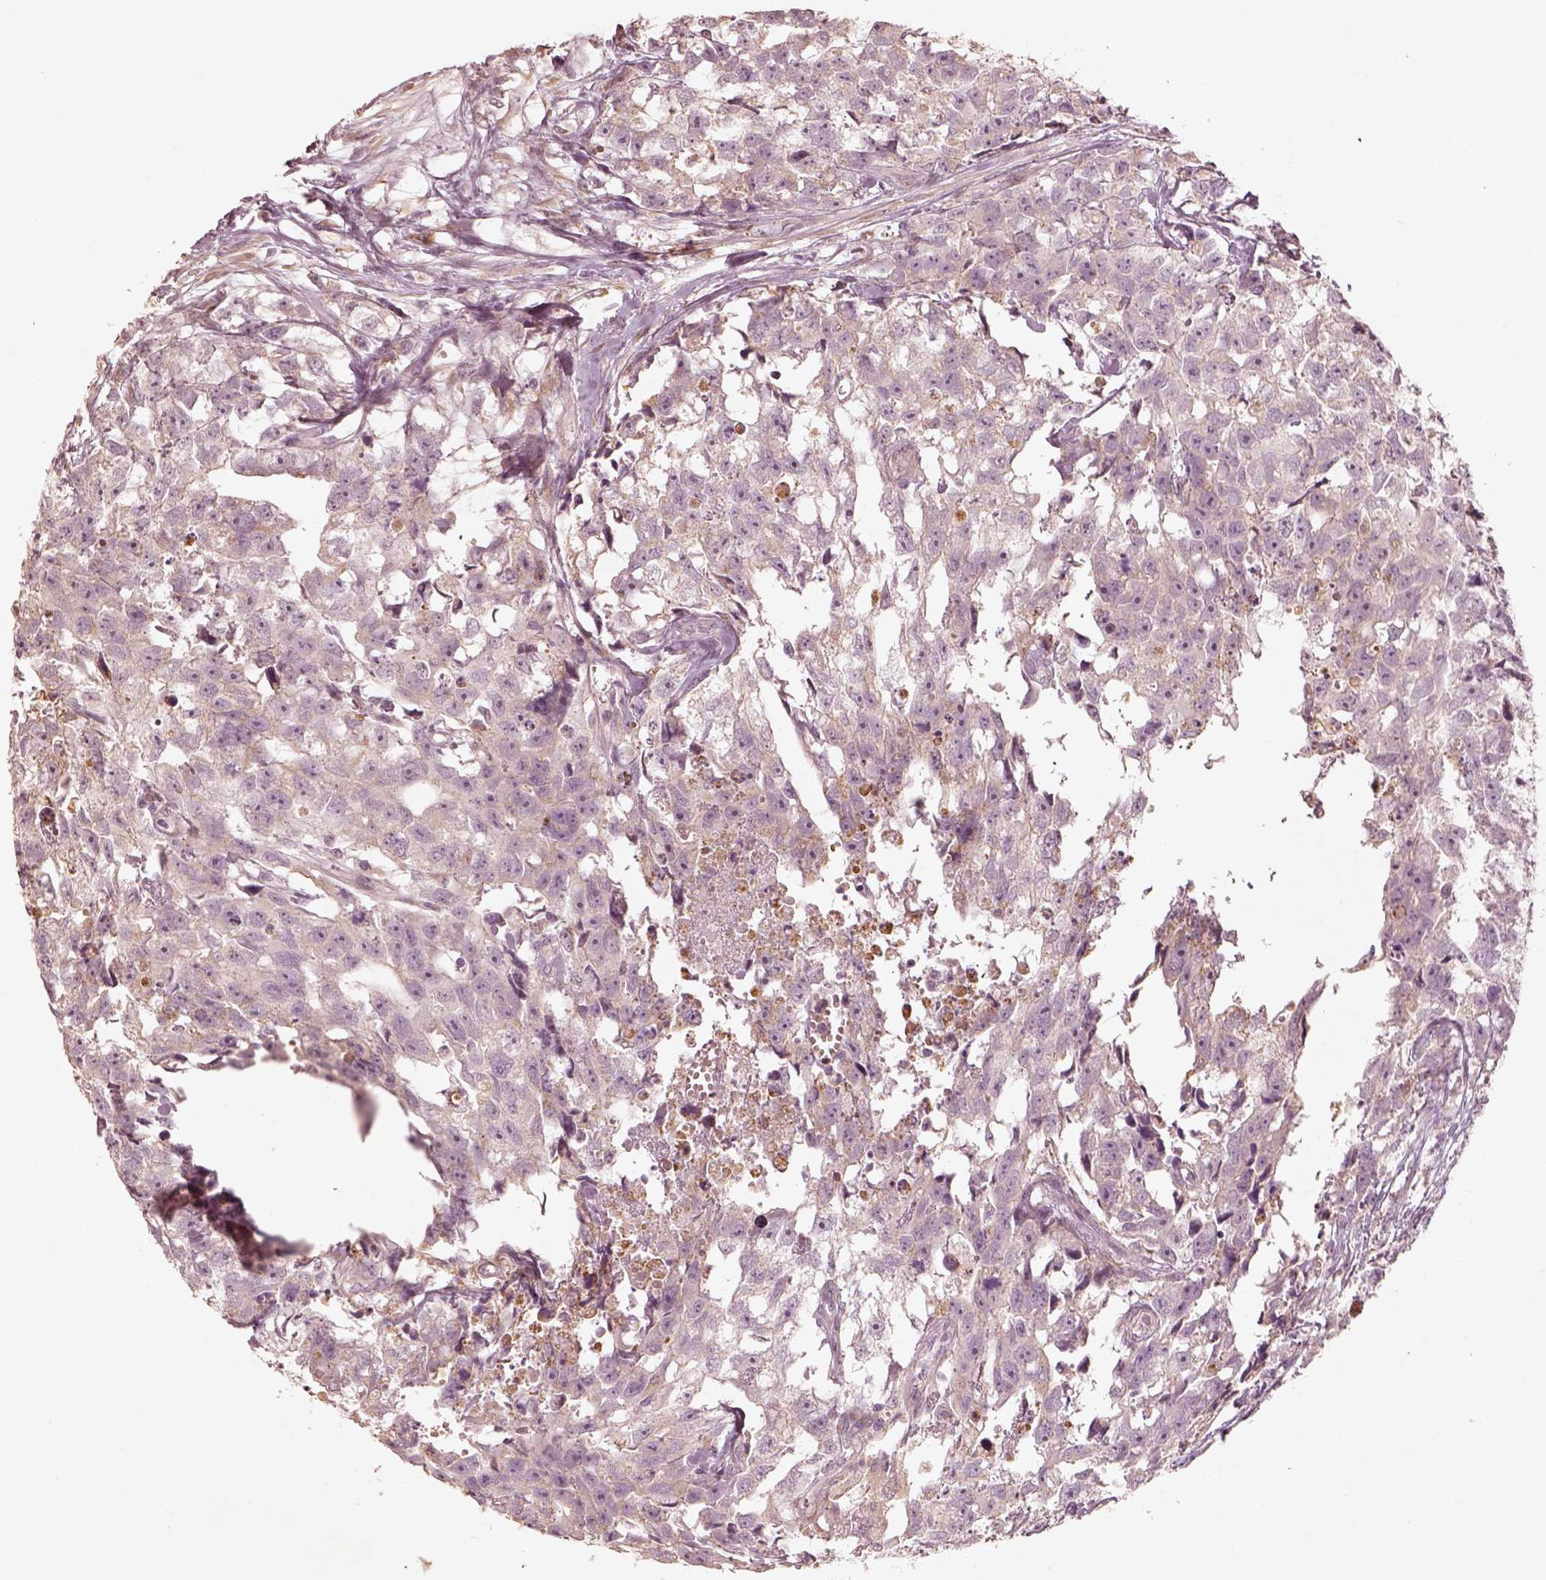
{"staining": {"intensity": "negative", "quantity": "none", "location": "none"}, "tissue": "testis cancer", "cell_type": "Tumor cells", "image_type": "cancer", "snomed": [{"axis": "morphology", "description": "Carcinoma, Embryonal, NOS"}, {"axis": "morphology", "description": "Teratoma, malignant, NOS"}, {"axis": "topography", "description": "Testis"}], "caption": "Teratoma (malignant) (testis) was stained to show a protein in brown. There is no significant staining in tumor cells. (Stains: DAB (3,3'-diaminobenzidine) IHC with hematoxylin counter stain, Microscopy: brightfield microscopy at high magnification).", "gene": "WLS", "patient": {"sex": "male", "age": 44}}